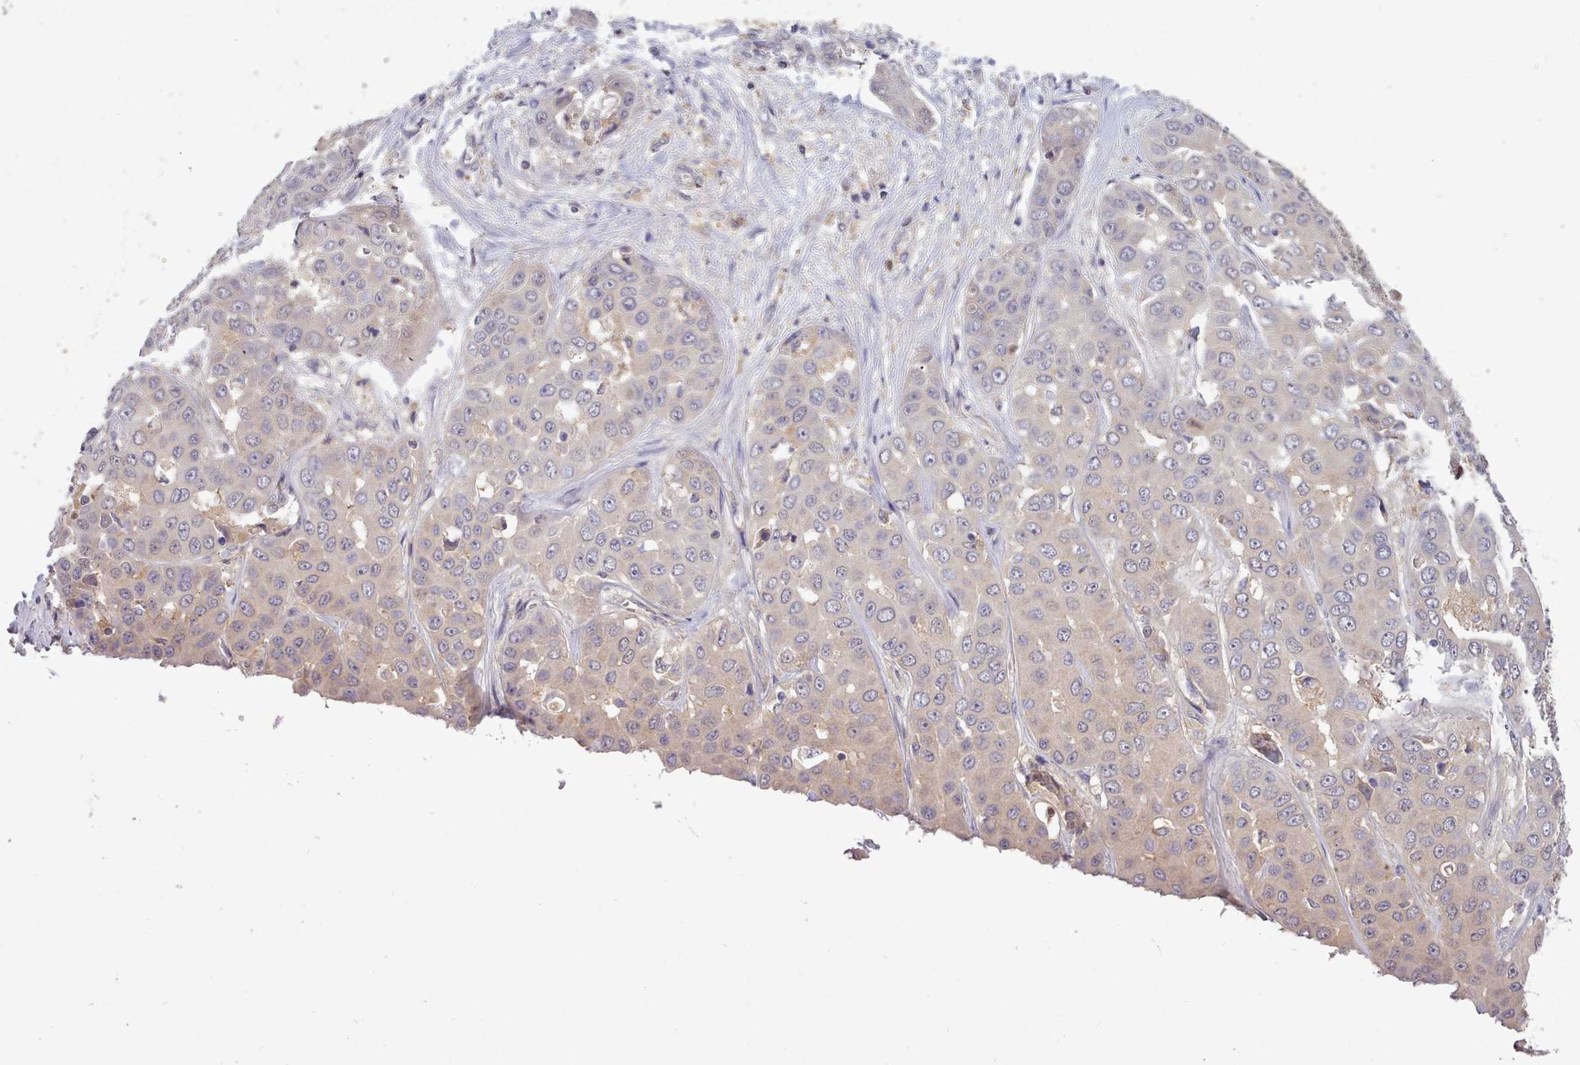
{"staining": {"intensity": "weak", "quantity": "<25%", "location": "cytoplasmic/membranous"}, "tissue": "liver cancer", "cell_type": "Tumor cells", "image_type": "cancer", "snomed": [{"axis": "morphology", "description": "Cholangiocarcinoma"}, {"axis": "topography", "description": "Liver"}], "caption": "DAB (3,3'-diaminobenzidine) immunohistochemical staining of human liver cancer exhibits no significant expression in tumor cells.", "gene": "ARL17A", "patient": {"sex": "female", "age": 52}}